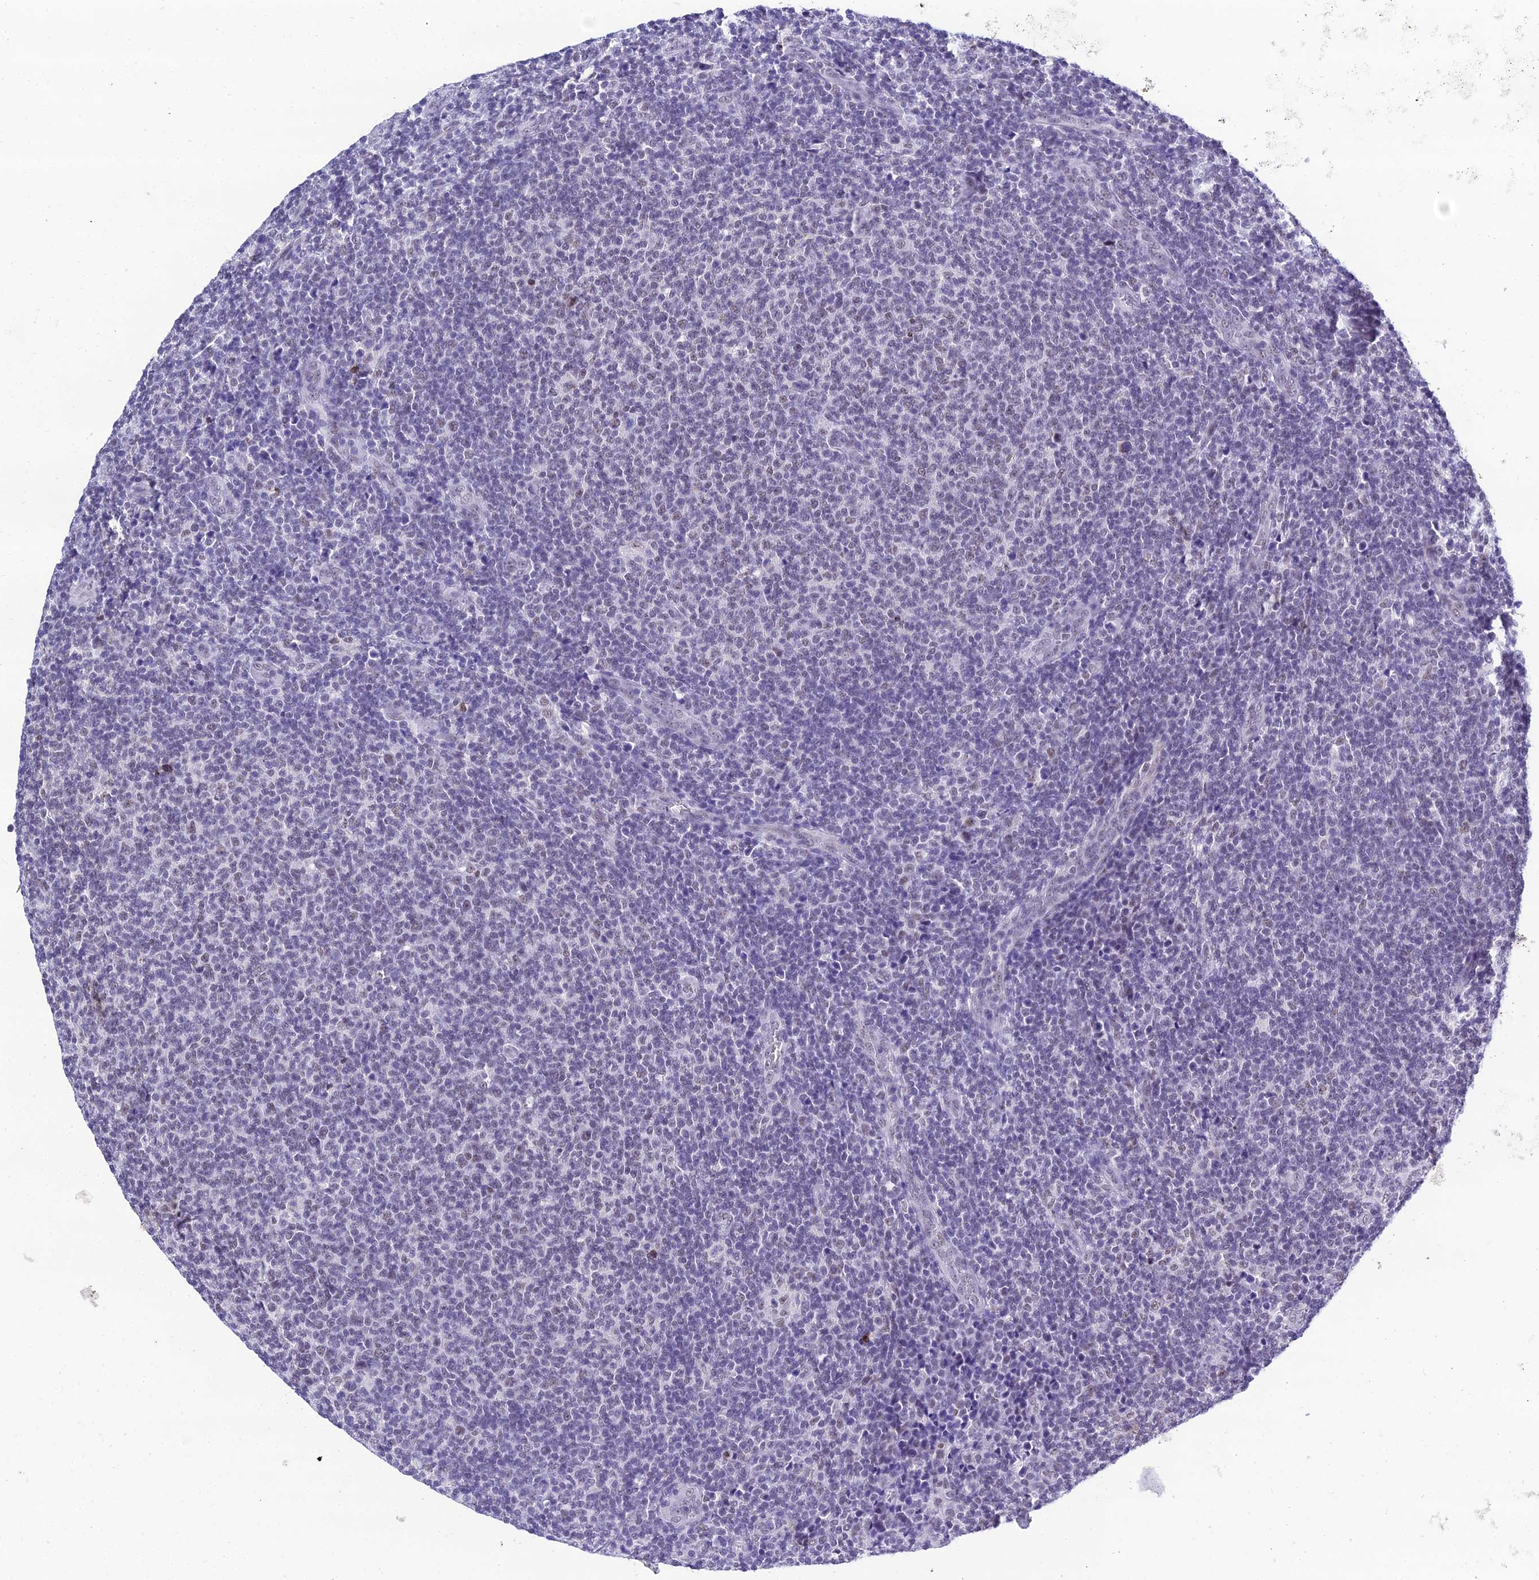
{"staining": {"intensity": "weak", "quantity": "<25%", "location": "nuclear"}, "tissue": "lymphoma", "cell_type": "Tumor cells", "image_type": "cancer", "snomed": [{"axis": "morphology", "description": "Malignant lymphoma, non-Hodgkin's type, Low grade"}, {"axis": "topography", "description": "Lymph node"}], "caption": "An immunohistochemistry (IHC) histopathology image of low-grade malignant lymphoma, non-Hodgkin's type is shown. There is no staining in tumor cells of low-grade malignant lymphoma, non-Hodgkin's type.", "gene": "PPP4R2", "patient": {"sex": "male", "age": 66}}